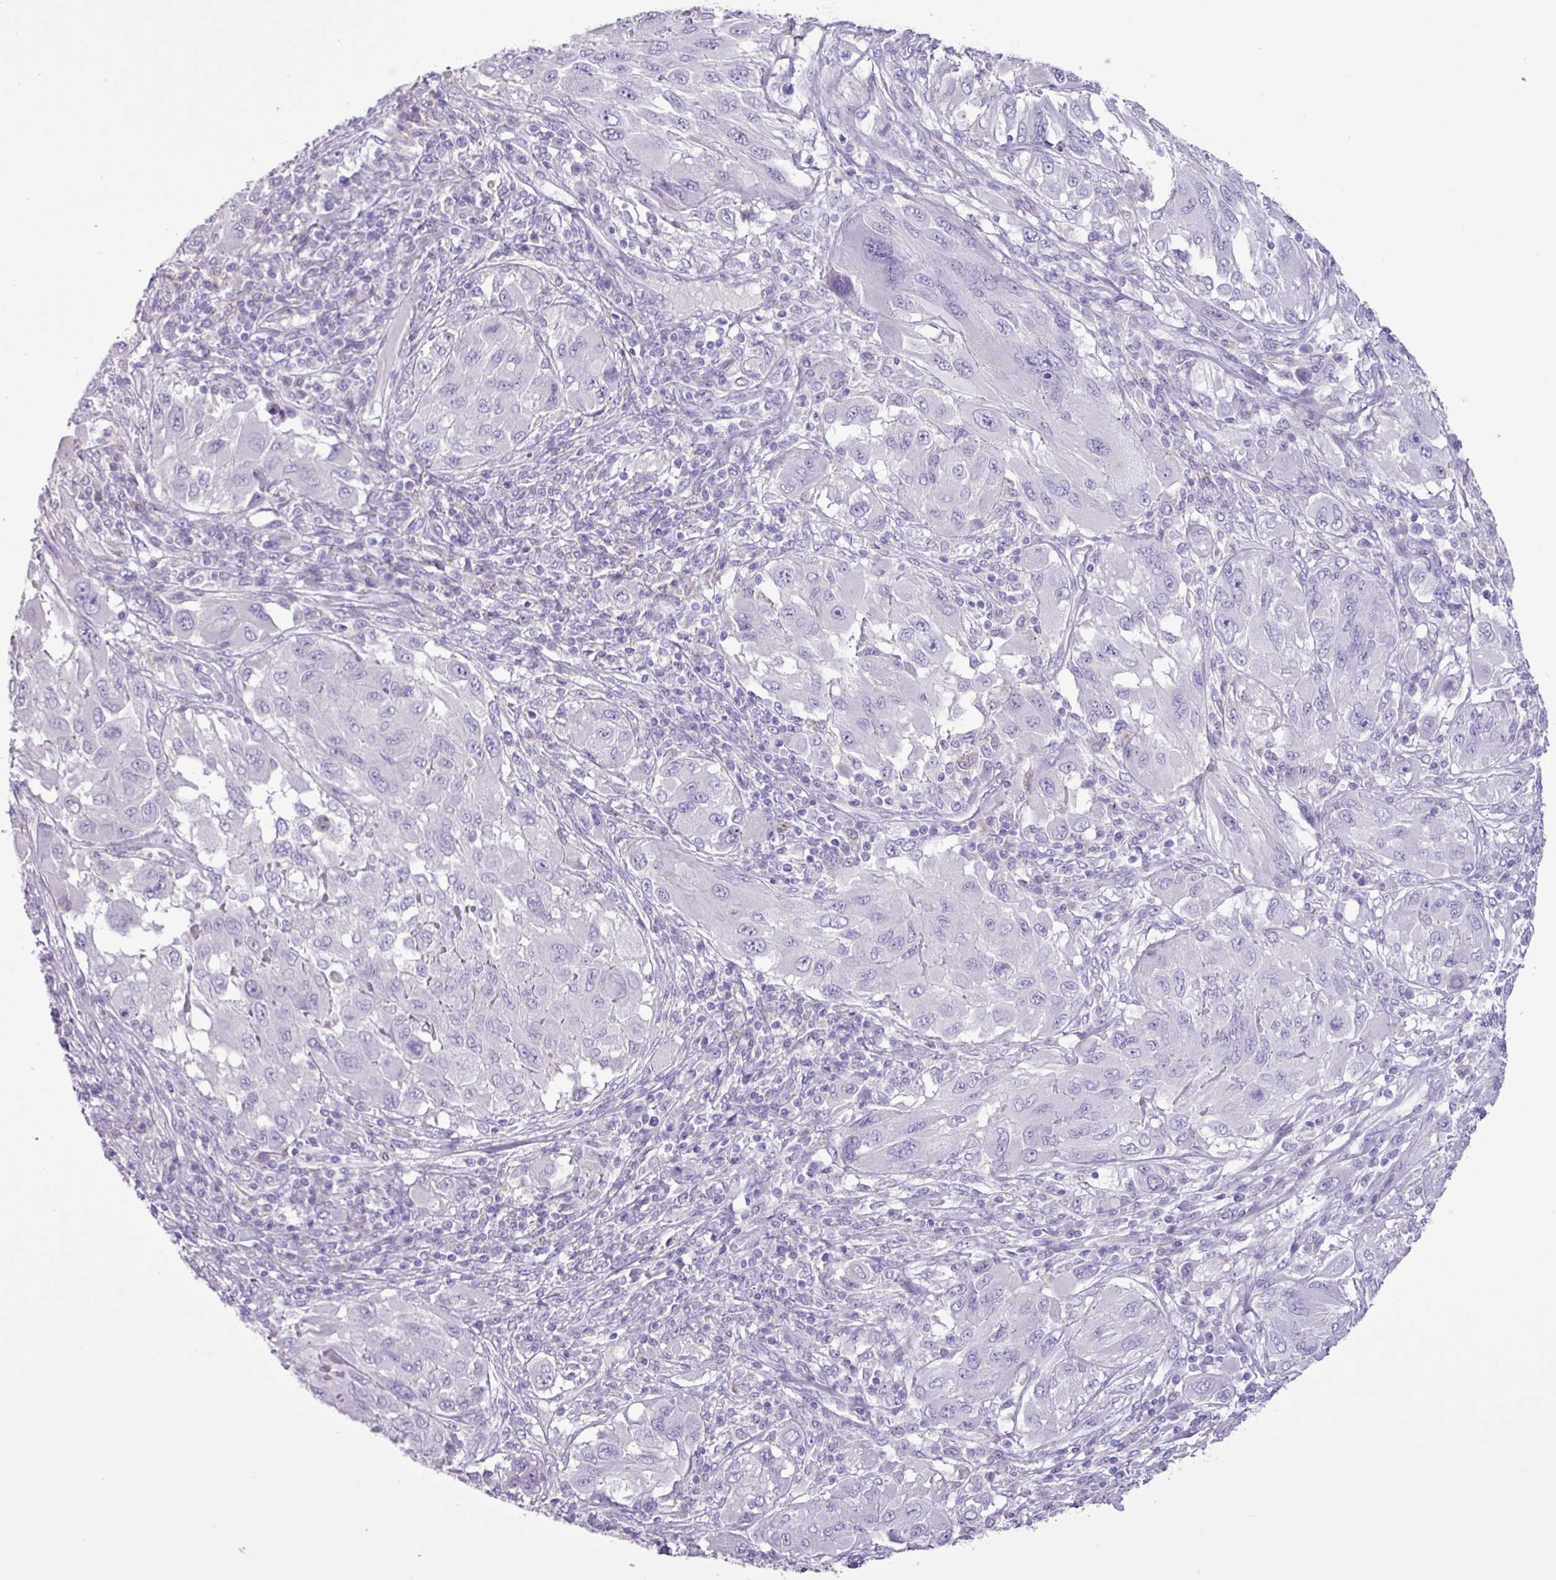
{"staining": {"intensity": "negative", "quantity": "none", "location": "none"}, "tissue": "melanoma", "cell_type": "Tumor cells", "image_type": "cancer", "snomed": [{"axis": "morphology", "description": "Malignant melanoma, NOS"}, {"axis": "topography", "description": "Skin"}], "caption": "DAB (3,3'-diaminobenzidine) immunohistochemical staining of human malignant melanoma exhibits no significant positivity in tumor cells.", "gene": "CYSTM1", "patient": {"sex": "female", "age": 91}}